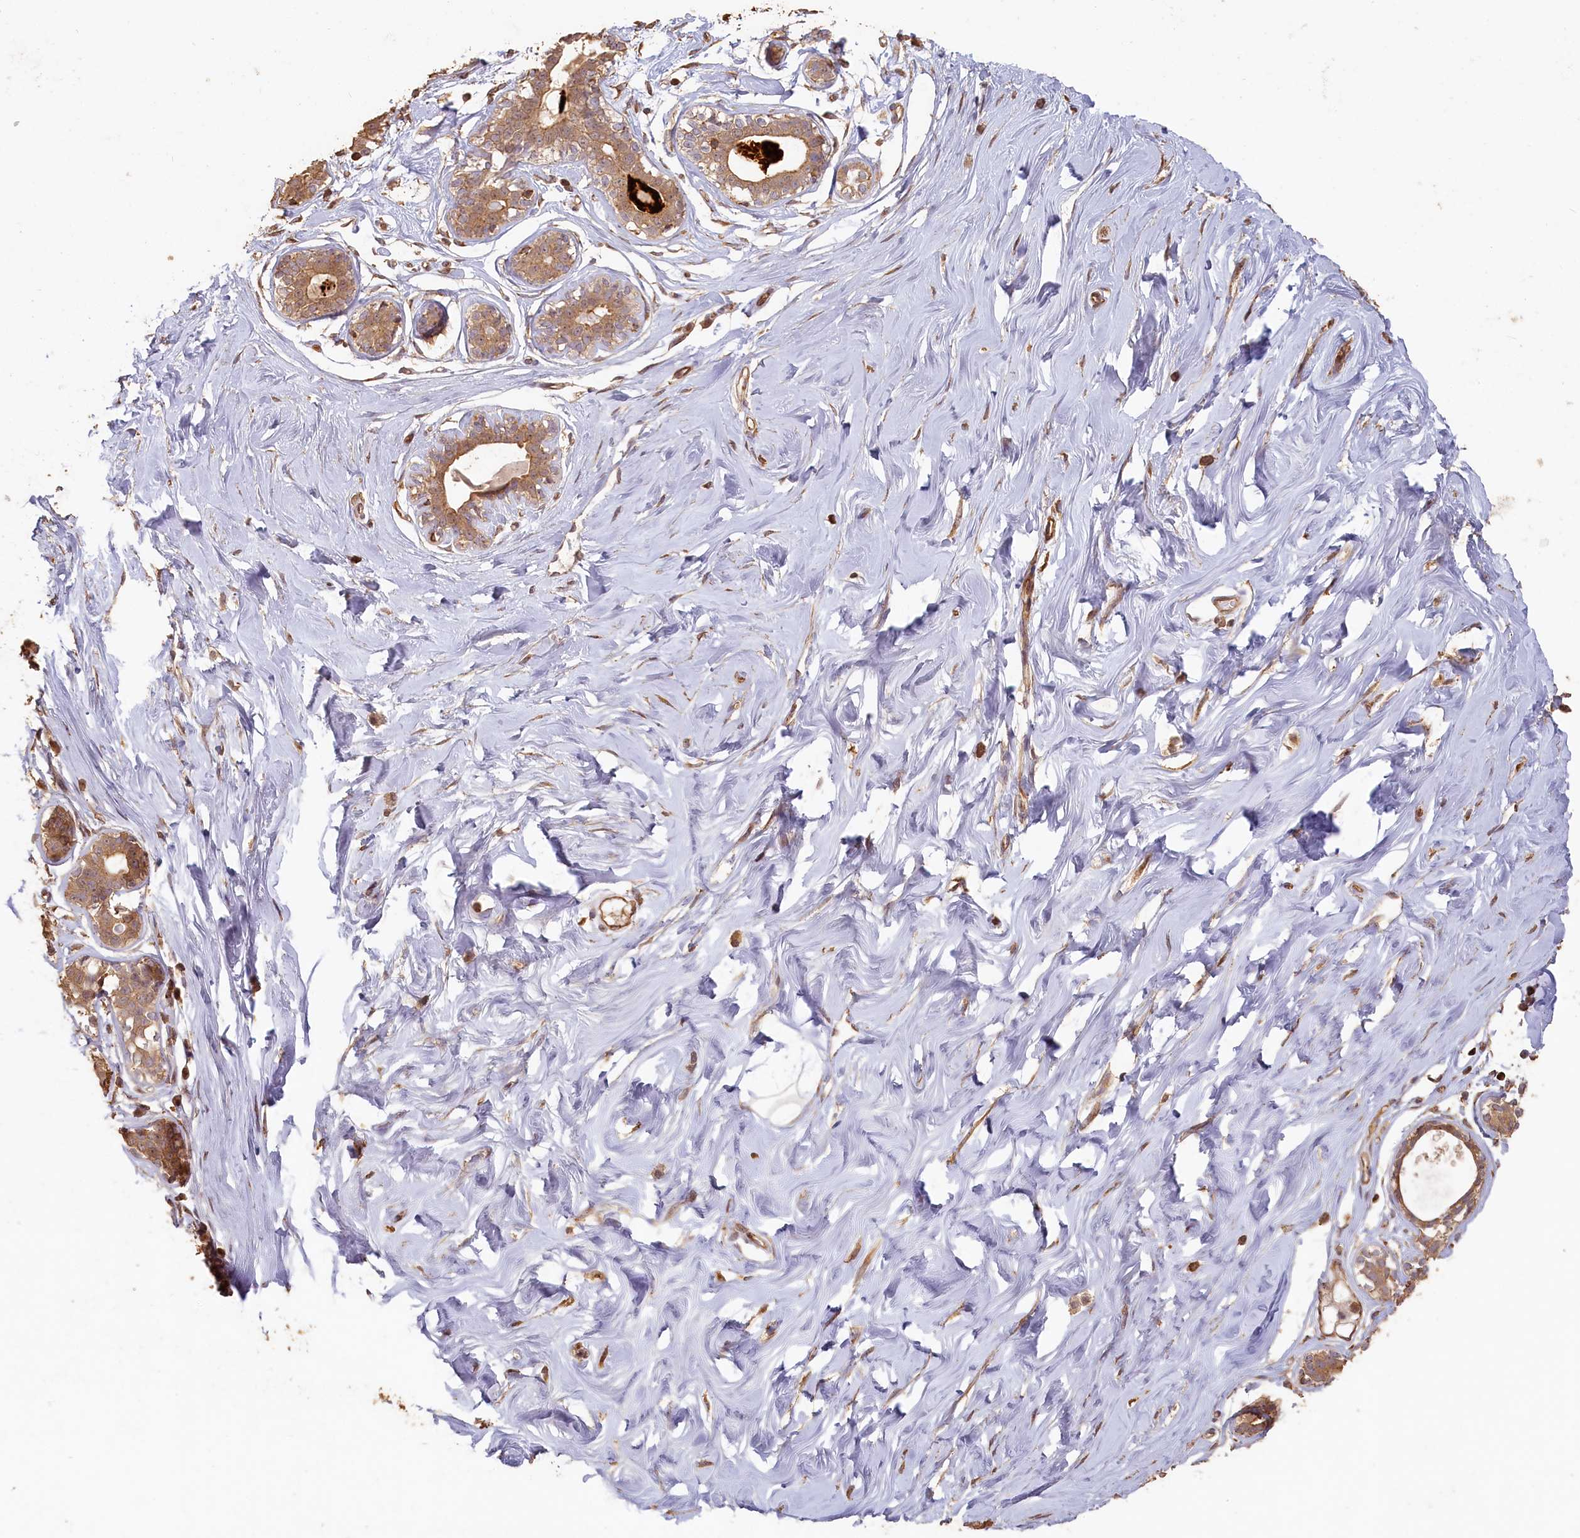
{"staining": {"intensity": "moderate", "quantity": ">75%", "location": "cytoplasmic/membranous"}, "tissue": "breast", "cell_type": "Adipocytes", "image_type": "normal", "snomed": [{"axis": "morphology", "description": "Normal tissue, NOS"}, {"axis": "morphology", "description": "Adenoma, NOS"}, {"axis": "topography", "description": "Breast"}], "caption": "Immunohistochemistry (IHC) (DAB (3,3'-diaminobenzidine)) staining of unremarkable human breast reveals moderate cytoplasmic/membranous protein expression in about >75% of adipocytes. (Brightfield microscopy of DAB IHC at high magnification).", "gene": "MADD", "patient": {"sex": "female", "age": 23}}